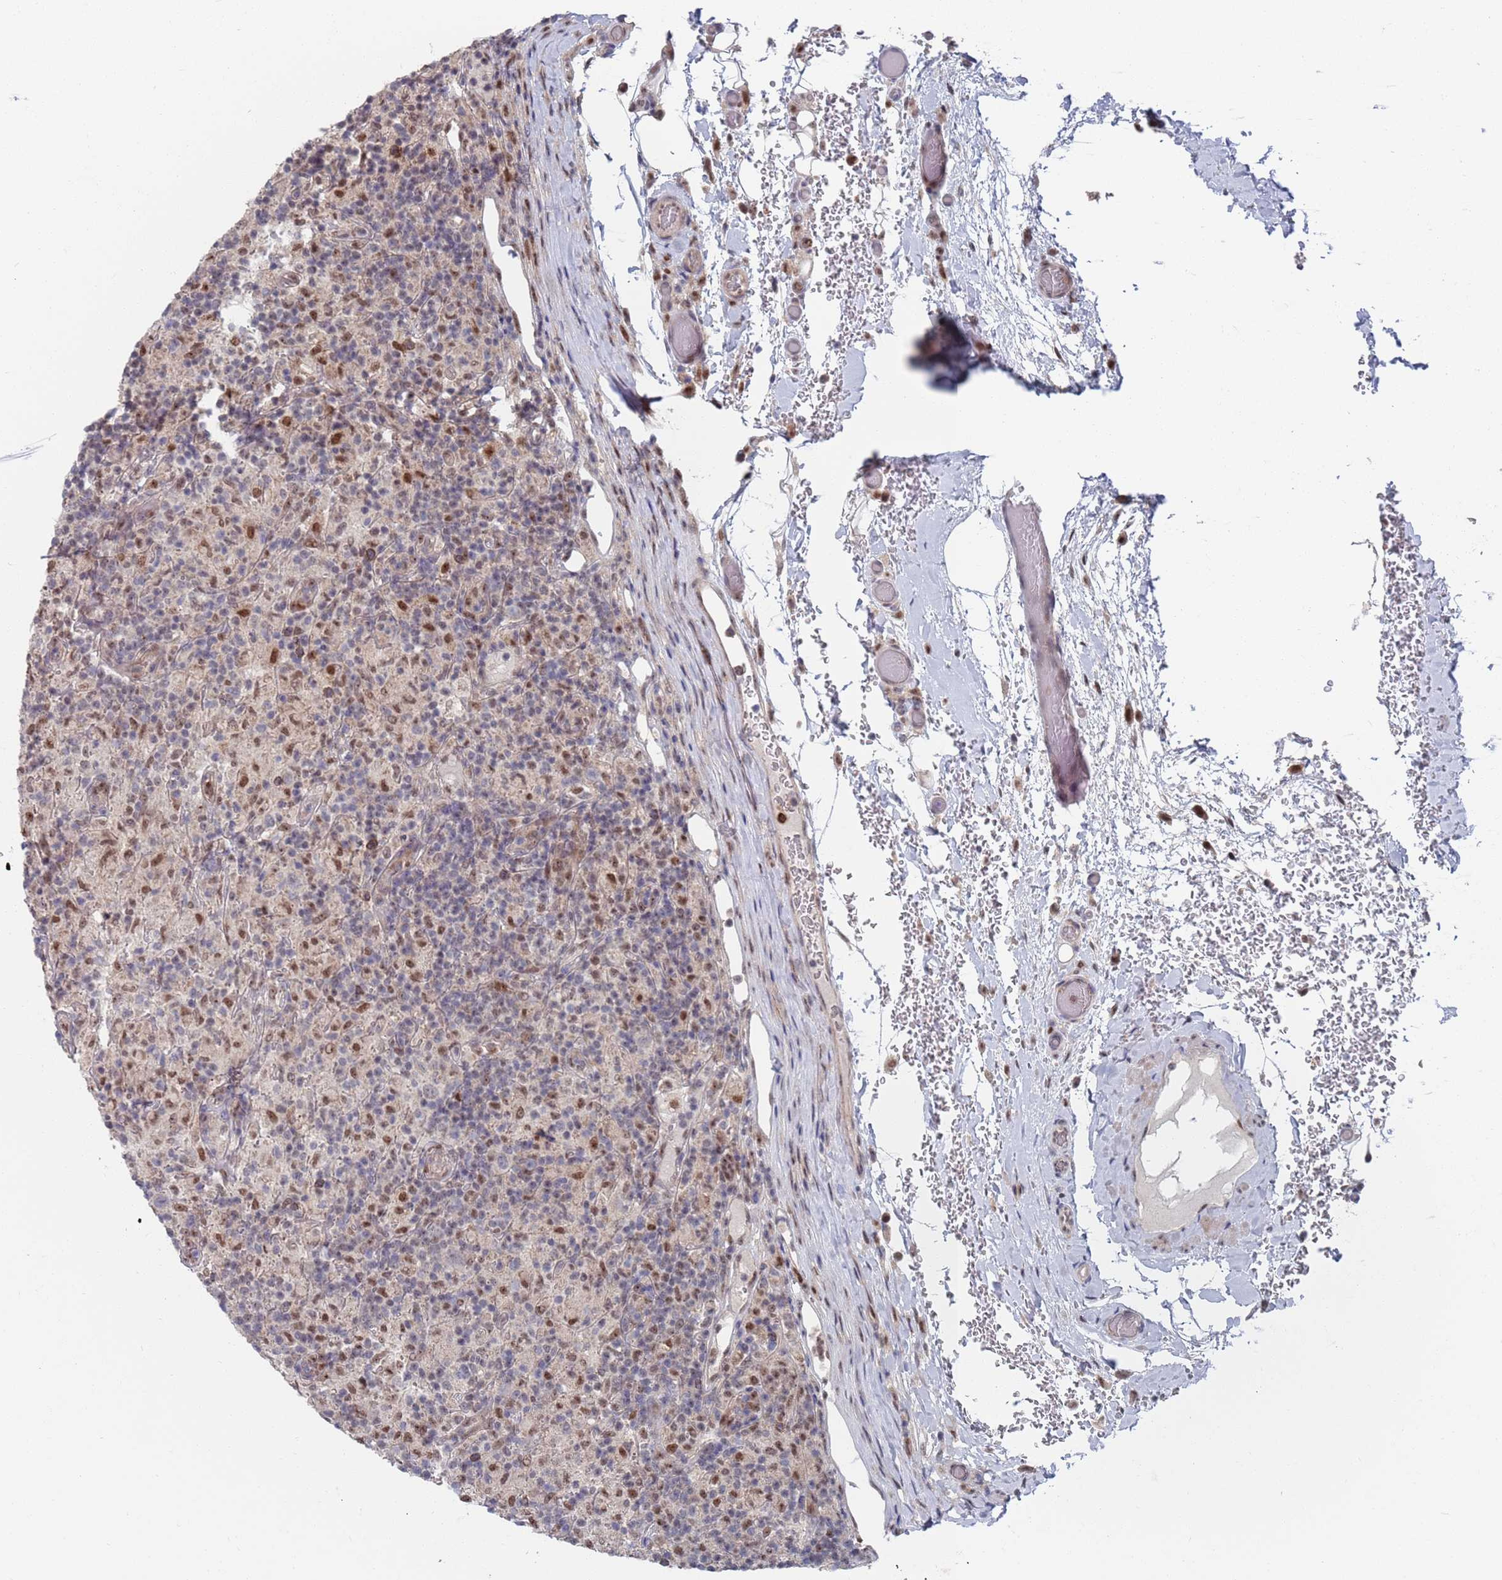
{"staining": {"intensity": "weak", "quantity": "<25%", "location": "cytoplasmic/membranous"}, "tissue": "lymphoma", "cell_type": "Tumor cells", "image_type": "cancer", "snomed": [{"axis": "morphology", "description": "Hodgkin's disease, NOS"}, {"axis": "topography", "description": "Lymph node"}], "caption": "Immunohistochemistry micrograph of lymphoma stained for a protein (brown), which exhibits no expression in tumor cells. The staining was performed using DAB (3,3'-diaminobenzidine) to visualize the protein expression in brown, while the nuclei were stained in blue with hematoxylin (Magnification: 20x).", "gene": "RPP25", "patient": {"sex": "male", "age": 70}}